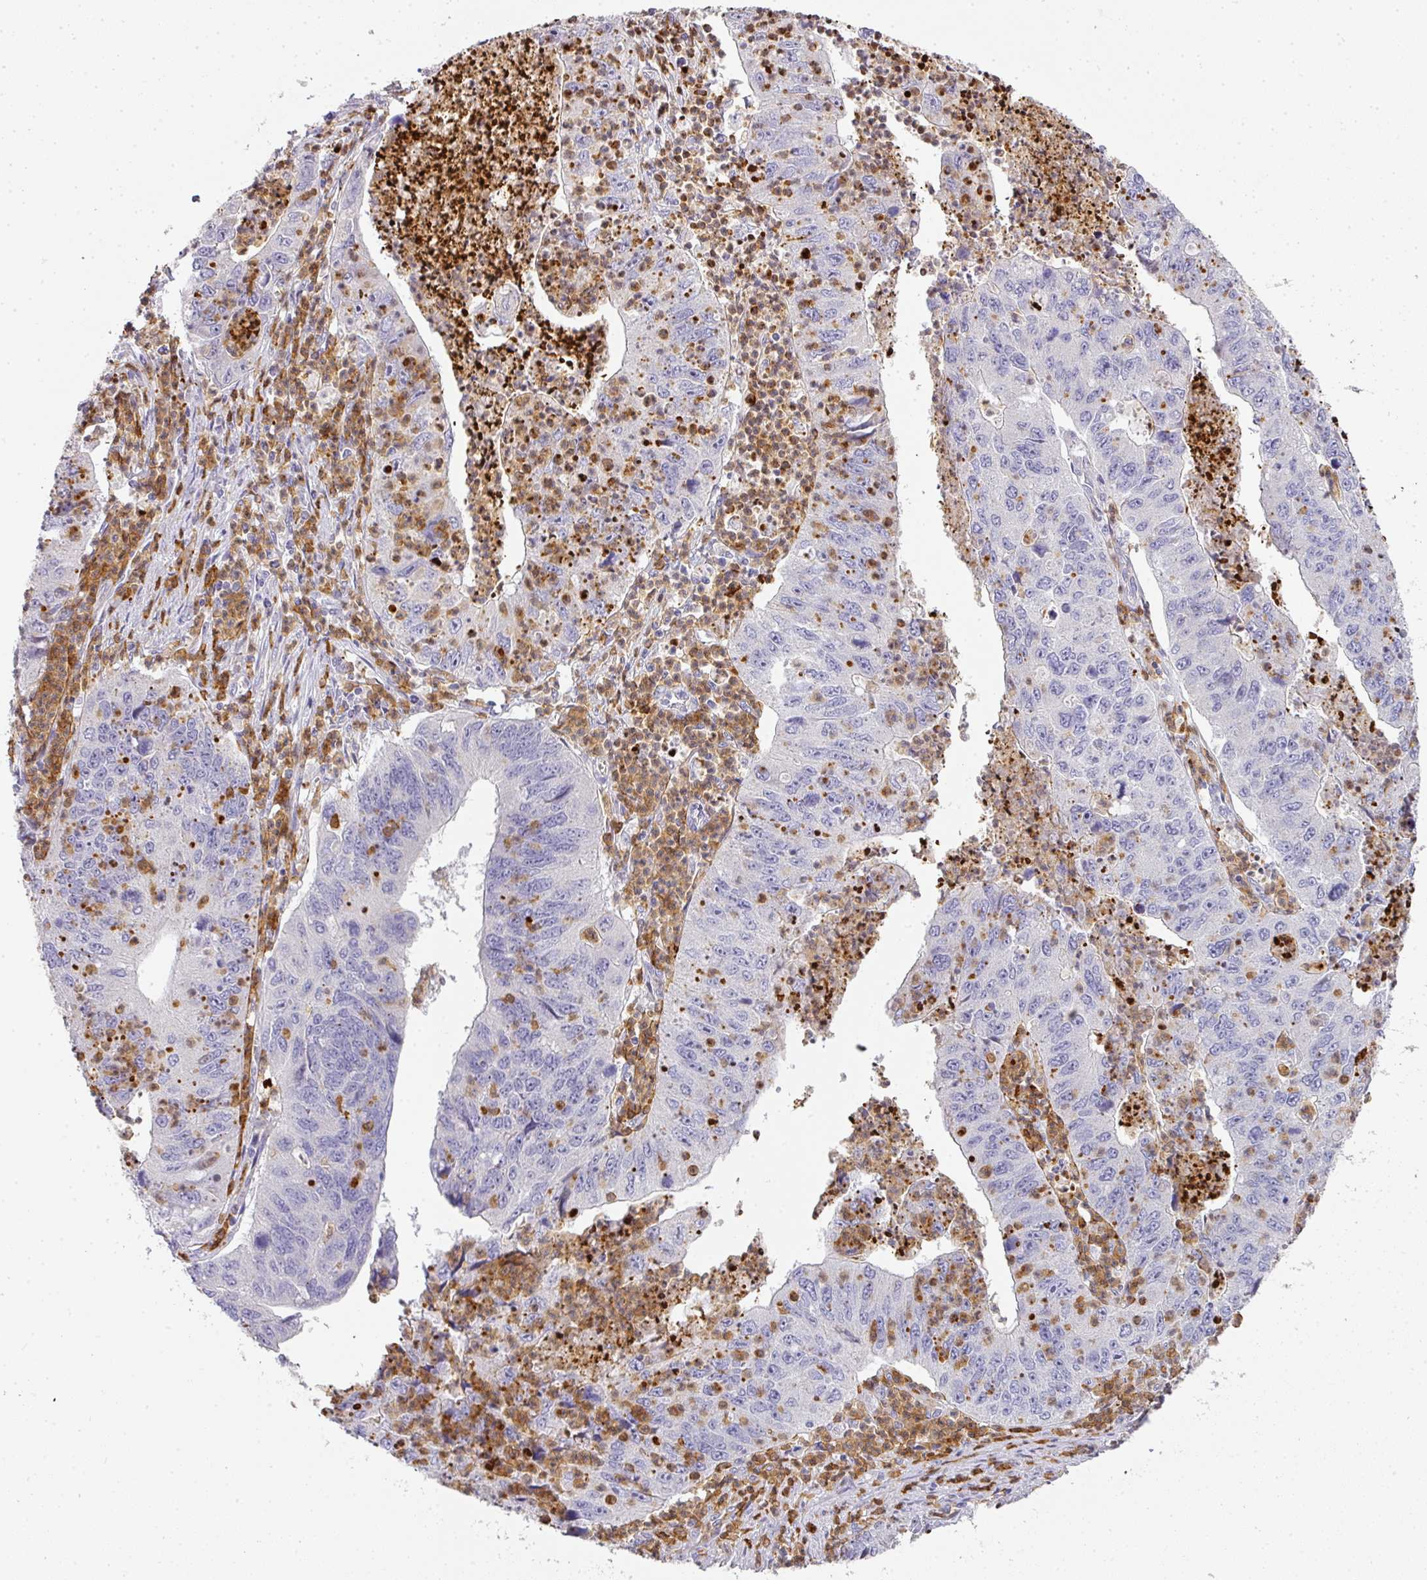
{"staining": {"intensity": "negative", "quantity": "none", "location": "none"}, "tissue": "stomach cancer", "cell_type": "Tumor cells", "image_type": "cancer", "snomed": [{"axis": "morphology", "description": "Adenocarcinoma, NOS"}, {"axis": "topography", "description": "Stomach"}], "caption": "Histopathology image shows no significant protein expression in tumor cells of stomach cancer (adenocarcinoma). Brightfield microscopy of immunohistochemistry stained with DAB (3,3'-diaminobenzidine) (brown) and hematoxylin (blue), captured at high magnification.", "gene": "HHEX", "patient": {"sex": "male", "age": 59}}